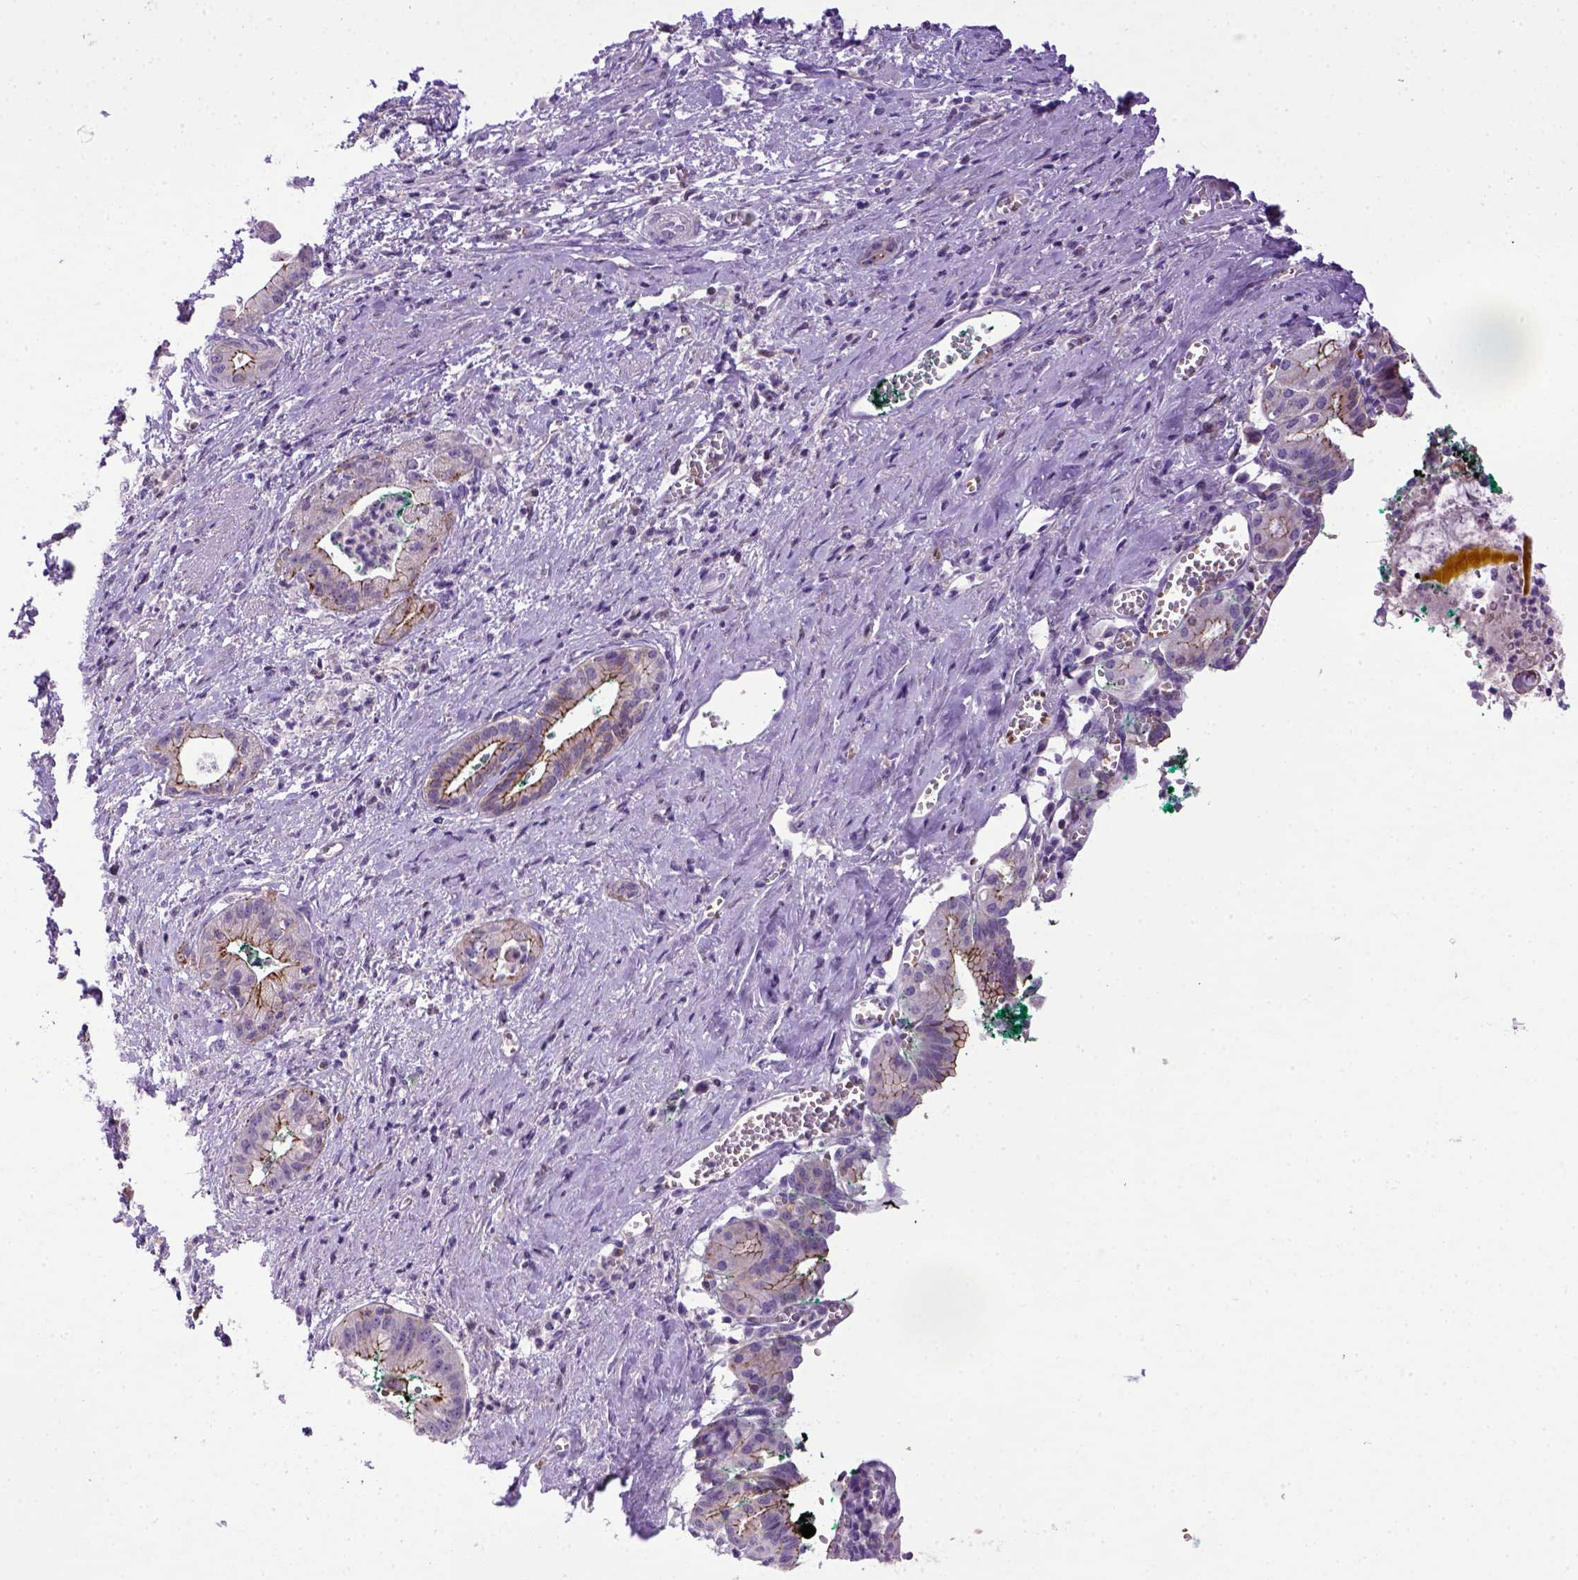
{"staining": {"intensity": "moderate", "quantity": ">75%", "location": "cytoplasmic/membranous"}, "tissue": "pancreatic cancer", "cell_type": "Tumor cells", "image_type": "cancer", "snomed": [{"axis": "morphology", "description": "Normal tissue, NOS"}, {"axis": "morphology", "description": "Adenocarcinoma, NOS"}, {"axis": "topography", "description": "Lymph node"}, {"axis": "topography", "description": "Pancreas"}], "caption": "Tumor cells exhibit medium levels of moderate cytoplasmic/membranous staining in about >75% of cells in human pancreatic cancer (adenocarcinoma). (DAB = brown stain, brightfield microscopy at high magnification).", "gene": "CDH1", "patient": {"sex": "female", "age": 58}}